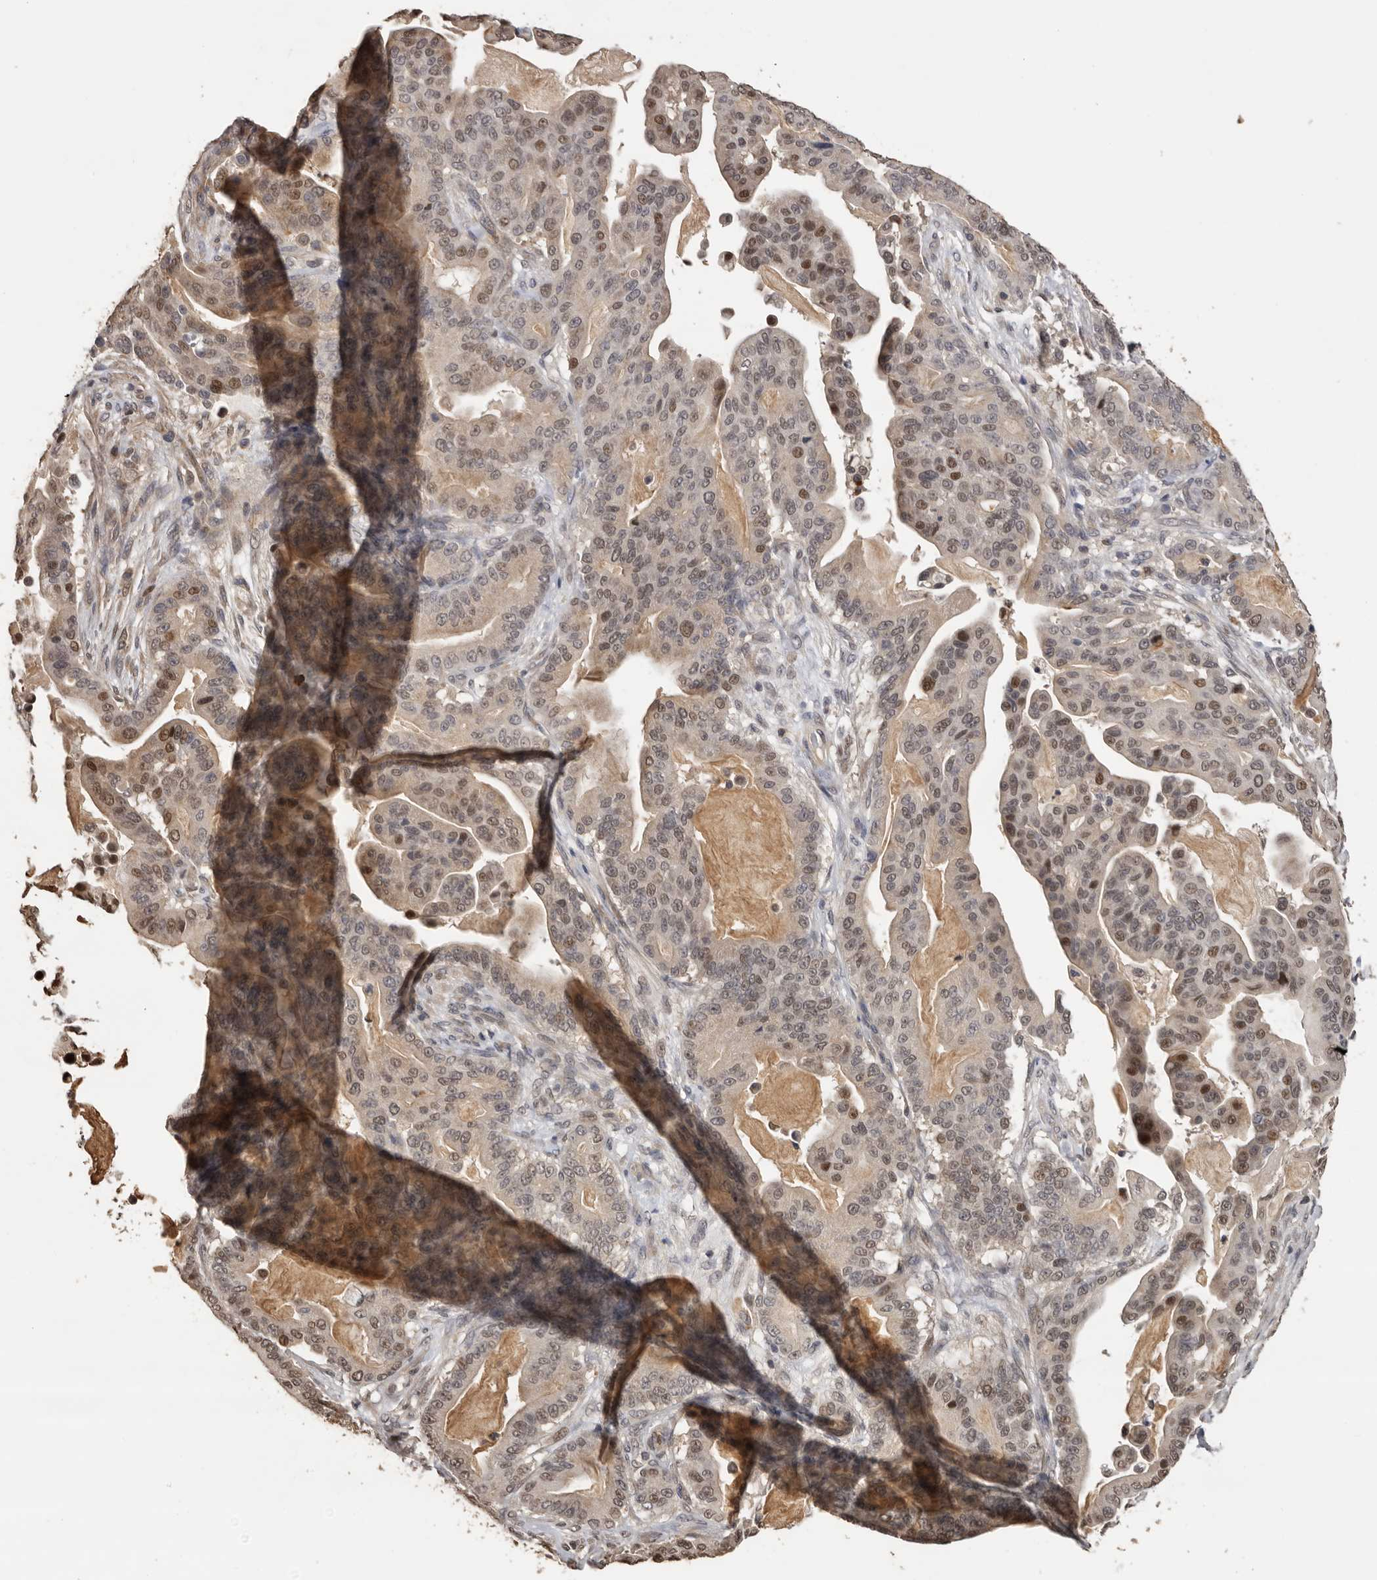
{"staining": {"intensity": "moderate", "quantity": "25%-75%", "location": "nuclear"}, "tissue": "pancreatic cancer", "cell_type": "Tumor cells", "image_type": "cancer", "snomed": [{"axis": "morphology", "description": "Adenocarcinoma, NOS"}, {"axis": "topography", "description": "Pancreas"}], "caption": "Protein analysis of pancreatic cancer tissue displays moderate nuclear staining in about 25%-75% of tumor cells.", "gene": "KIF2B", "patient": {"sex": "male", "age": 63}}